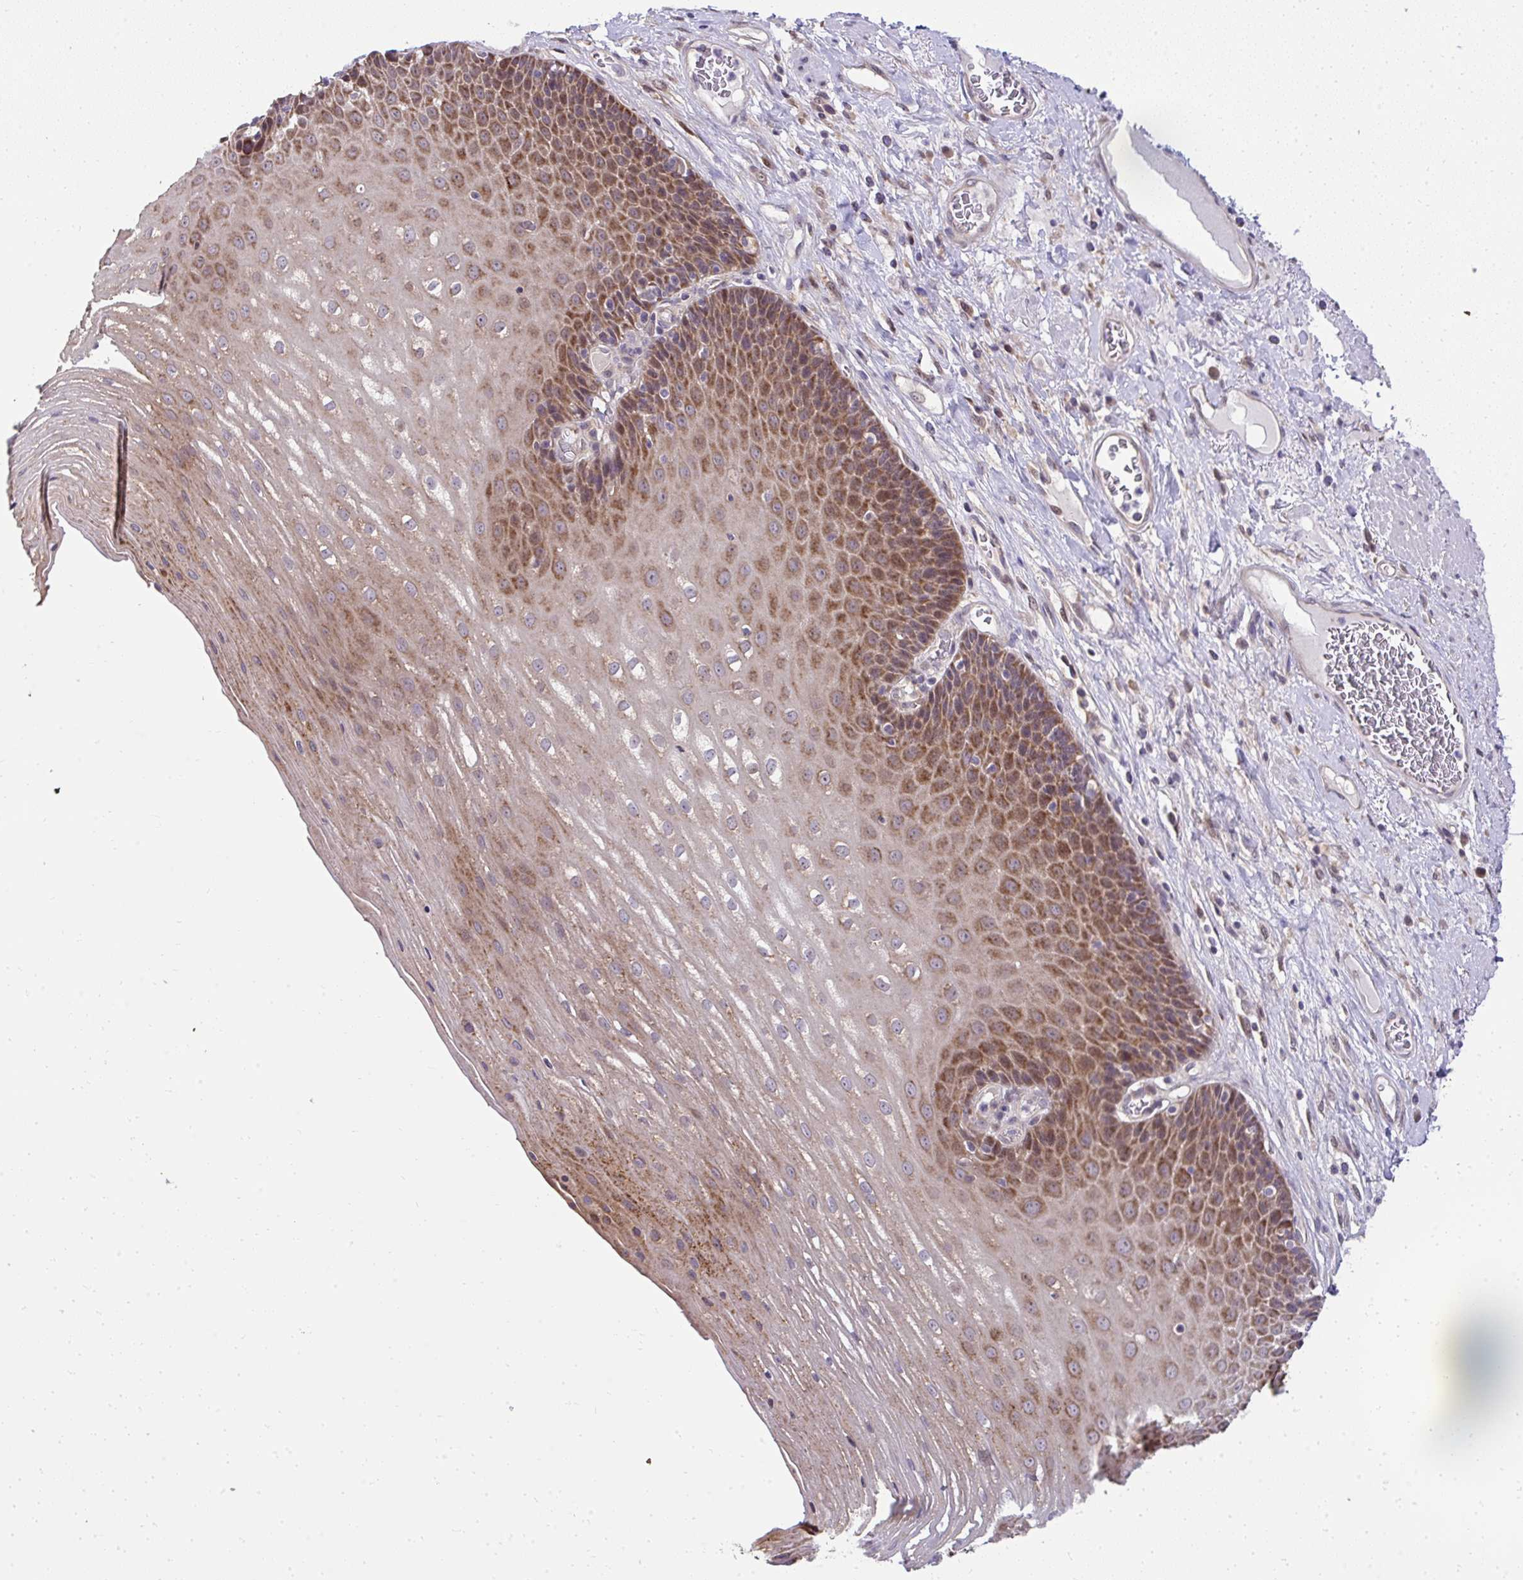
{"staining": {"intensity": "strong", "quantity": ">75%", "location": "cytoplasmic/membranous"}, "tissue": "esophagus", "cell_type": "Squamous epithelial cells", "image_type": "normal", "snomed": [{"axis": "morphology", "description": "Normal tissue, NOS"}, {"axis": "topography", "description": "Esophagus"}], "caption": "Immunohistochemical staining of normal esophagus displays high levels of strong cytoplasmic/membranous expression in about >75% of squamous epithelial cells.", "gene": "RDH14", "patient": {"sex": "male", "age": 62}}